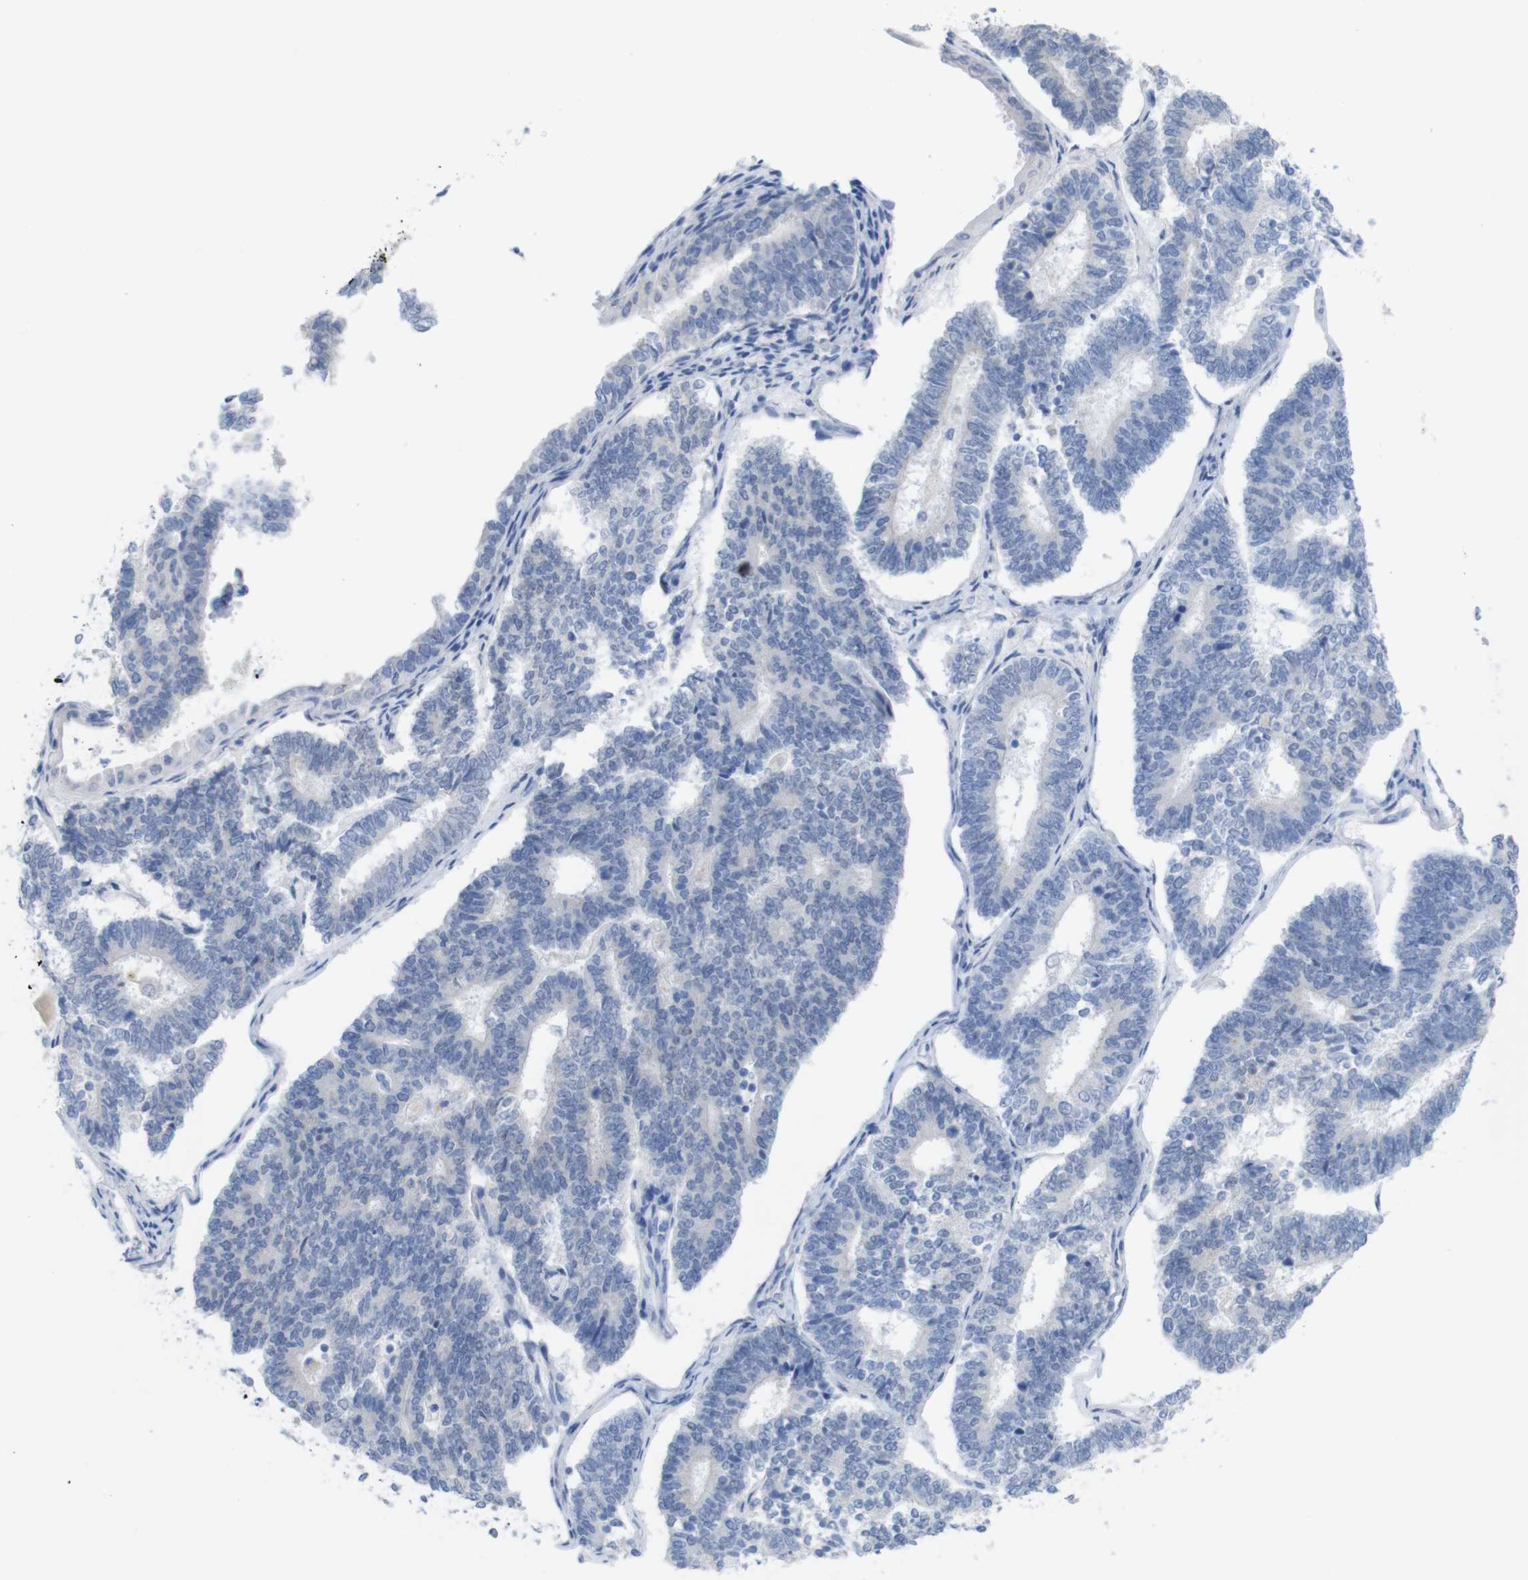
{"staining": {"intensity": "negative", "quantity": "none", "location": "none"}, "tissue": "endometrial cancer", "cell_type": "Tumor cells", "image_type": "cancer", "snomed": [{"axis": "morphology", "description": "Adenocarcinoma, NOS"}, {"axis": "topography", "description": "Endometrium"}], "caption": "High power microscopy micrograph of an IHC micrograph of endometrial adenocarcinoma, revealing no significant expression in tumor cells. (DAB (3,3'-diaminobenzidine) IHC with hematoxylin counter stain).", "gene": "PNMA1", "patient": {"sex": "female", "age": 70}}